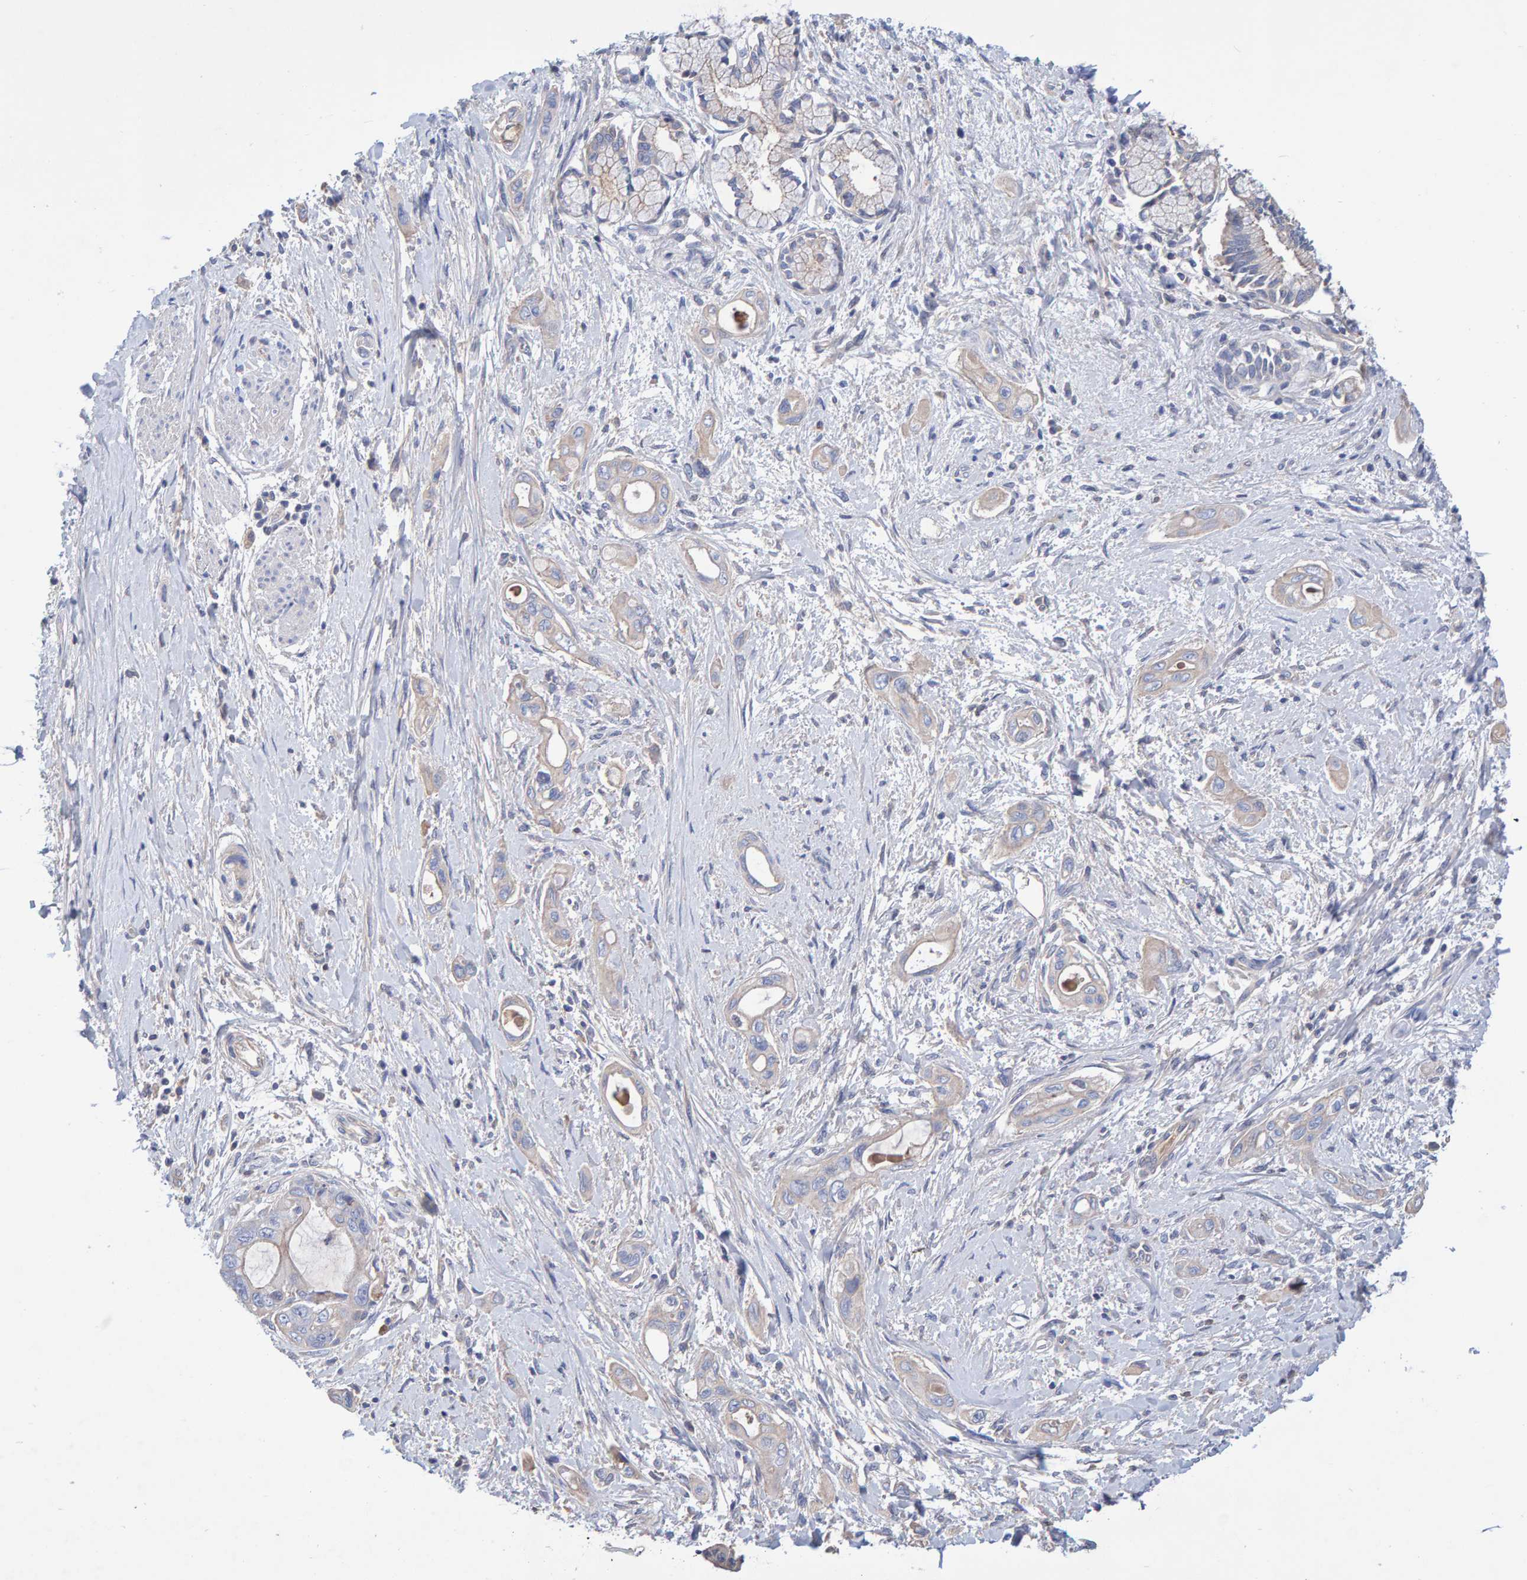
{"staining": {"intensity": "negative", "quantity": "none", "location": "none"}, "tissue": "pancreatic cancer", "cell_type": "Tumor cells", "image_type": "cancer", "snomed": [{"axis": "morphology", "description": "Adenocarcinoma, NOS"}, {"axis": "topography", "description": "Pancreas"}], "caption": "IHC photomicrograph of pancreatic cancer (adenocarcinoma) stained for a protein (brown), which exhibits no positivity in tumor cells.", "gene": "EFR3A", "patient": {"sex": "male", "age": 59}}